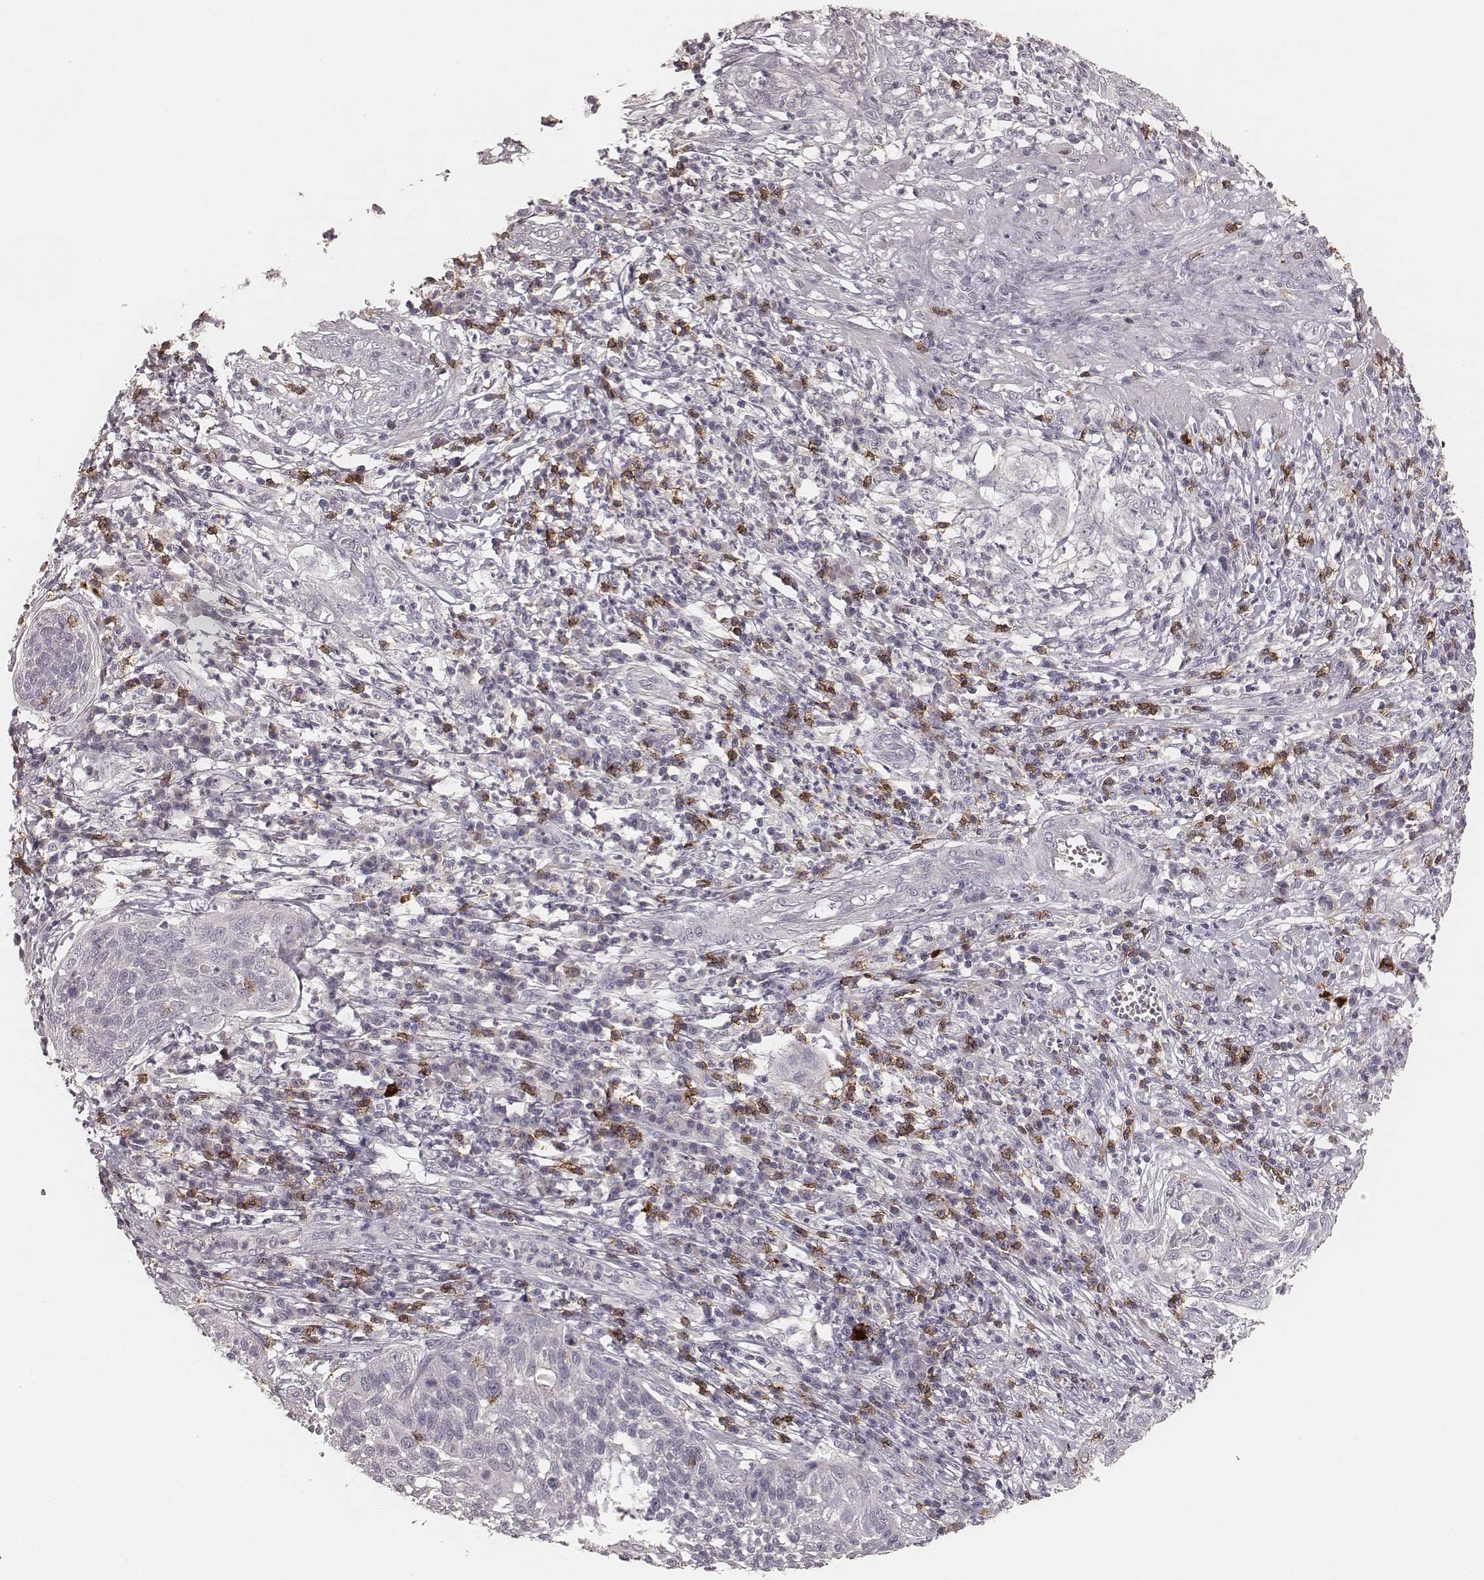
{"staining": {"intensity": "negative", "quantity": "none", "location": "none"}, "tissue": "cervical cancer", "cell_type": "Tumor cells", "image_type": "cancer", "snomed": [{"axis": "morphology", "description": "Squamous cell carcinoma, NOS"}, {"axis": "topography", "description": "Cervix"}], "caption": "Cervical cancer (squamous cell carcinoma) stained for a protein using immunohistochemistry displays no positivity tumor cells.", "gene": "CD8A", "patient": {"sex": "female", "age": 34}}